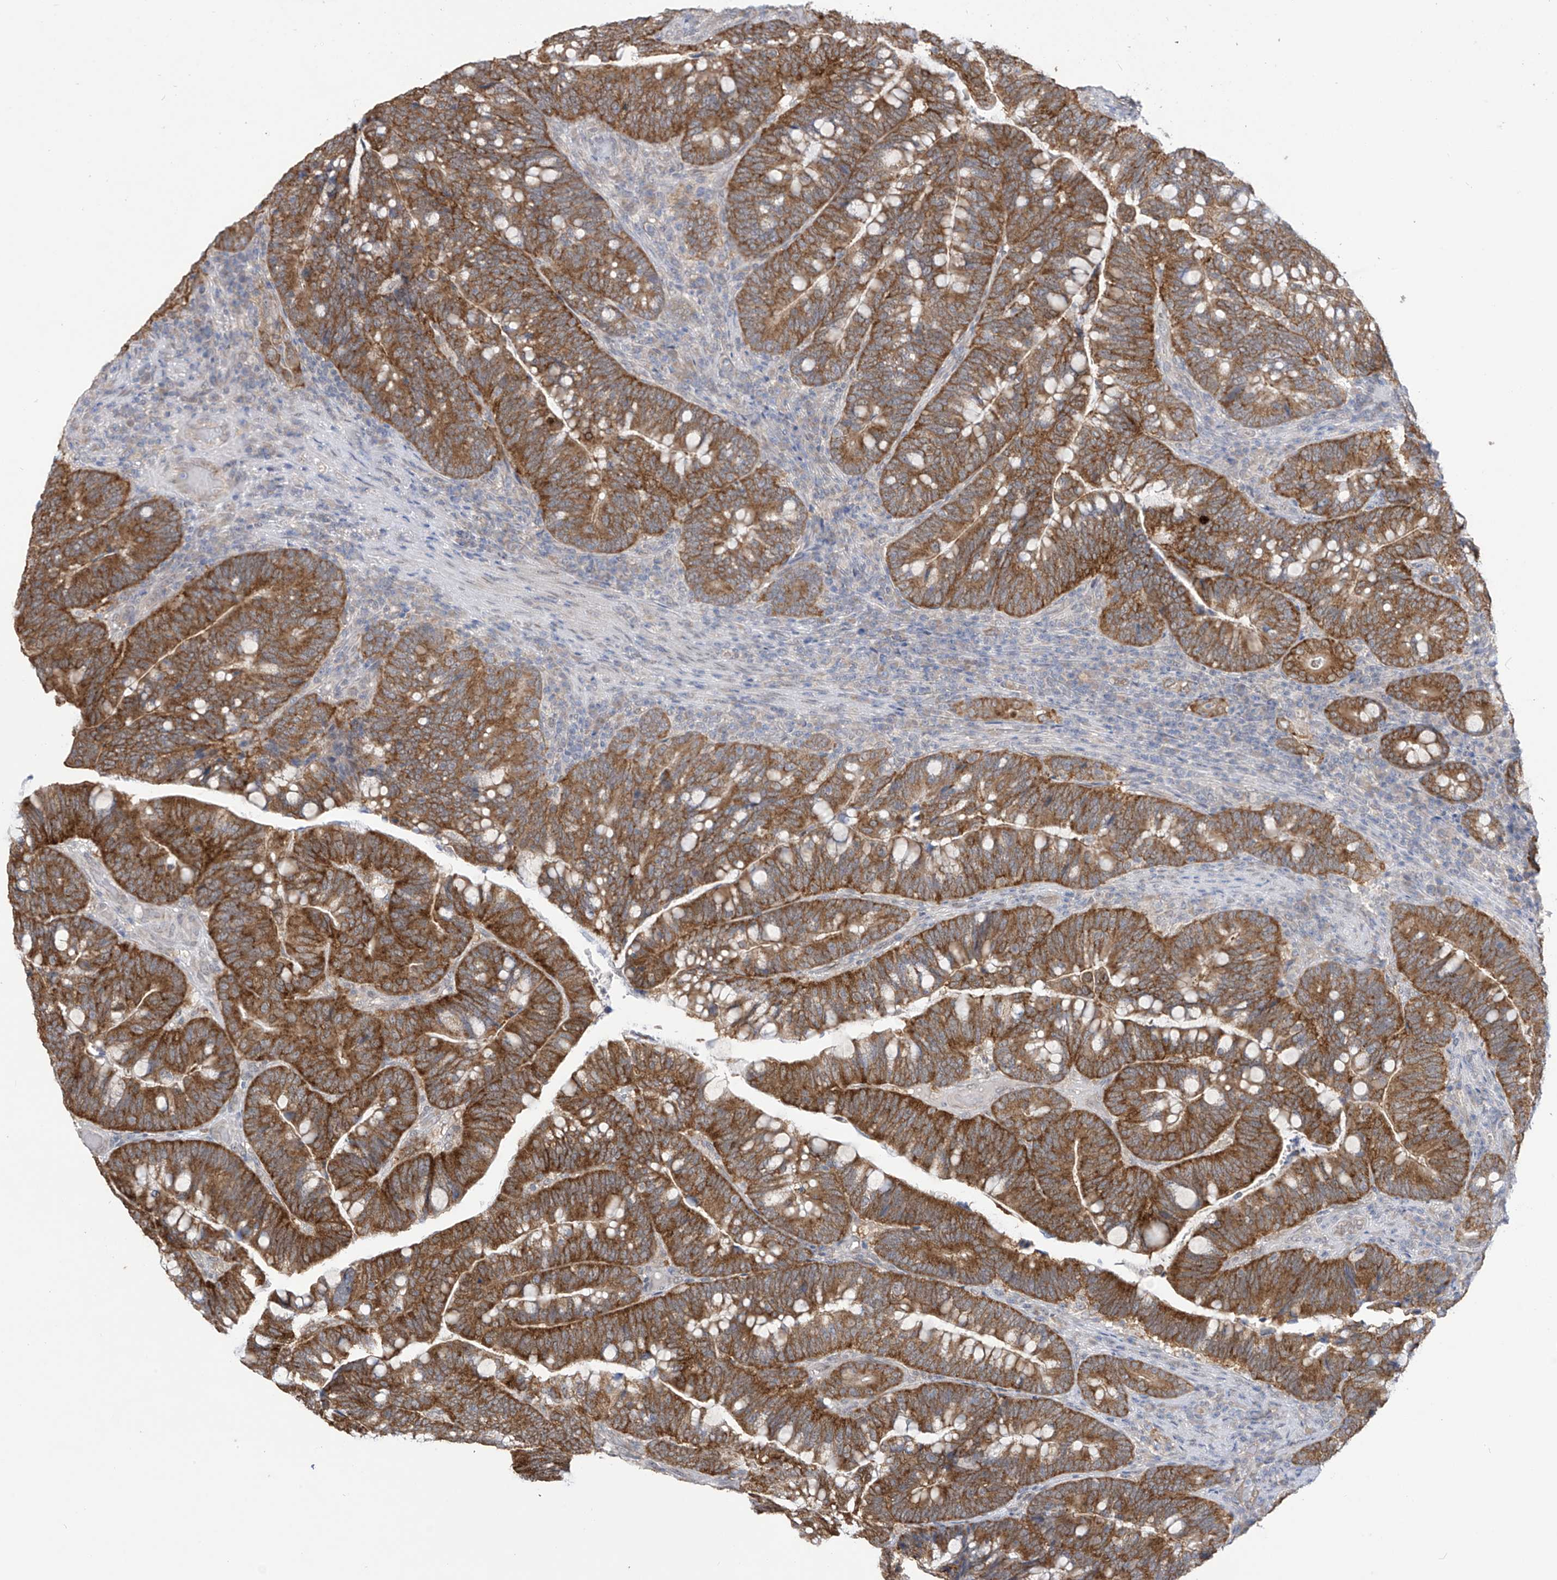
{"staining": {"intensity": "strong", "quantity": ">75%", "location": "cytoplasmic/membranous"}, "tissue": "colorectal cancer", "cell_type": "Tumor cells", "image_type": "cancer", "snomed": [{"axis": "morphology", "description": "Adenocarcinoma, NOS"}, {"axis": "topography", "description": "Colon"}], "caption": "Protein staining shows strong cytoplasmic/membranous positivity in approximately >75% of tumor cells in adenocarcinoma (colorectal). The staining is performed using DAB brown chromogen to label protein expression. The nuclei are counter-stained blue using hematoxylin.", "gene": "KIAA1522", "patient": {"sex": "female", "age": 66}}